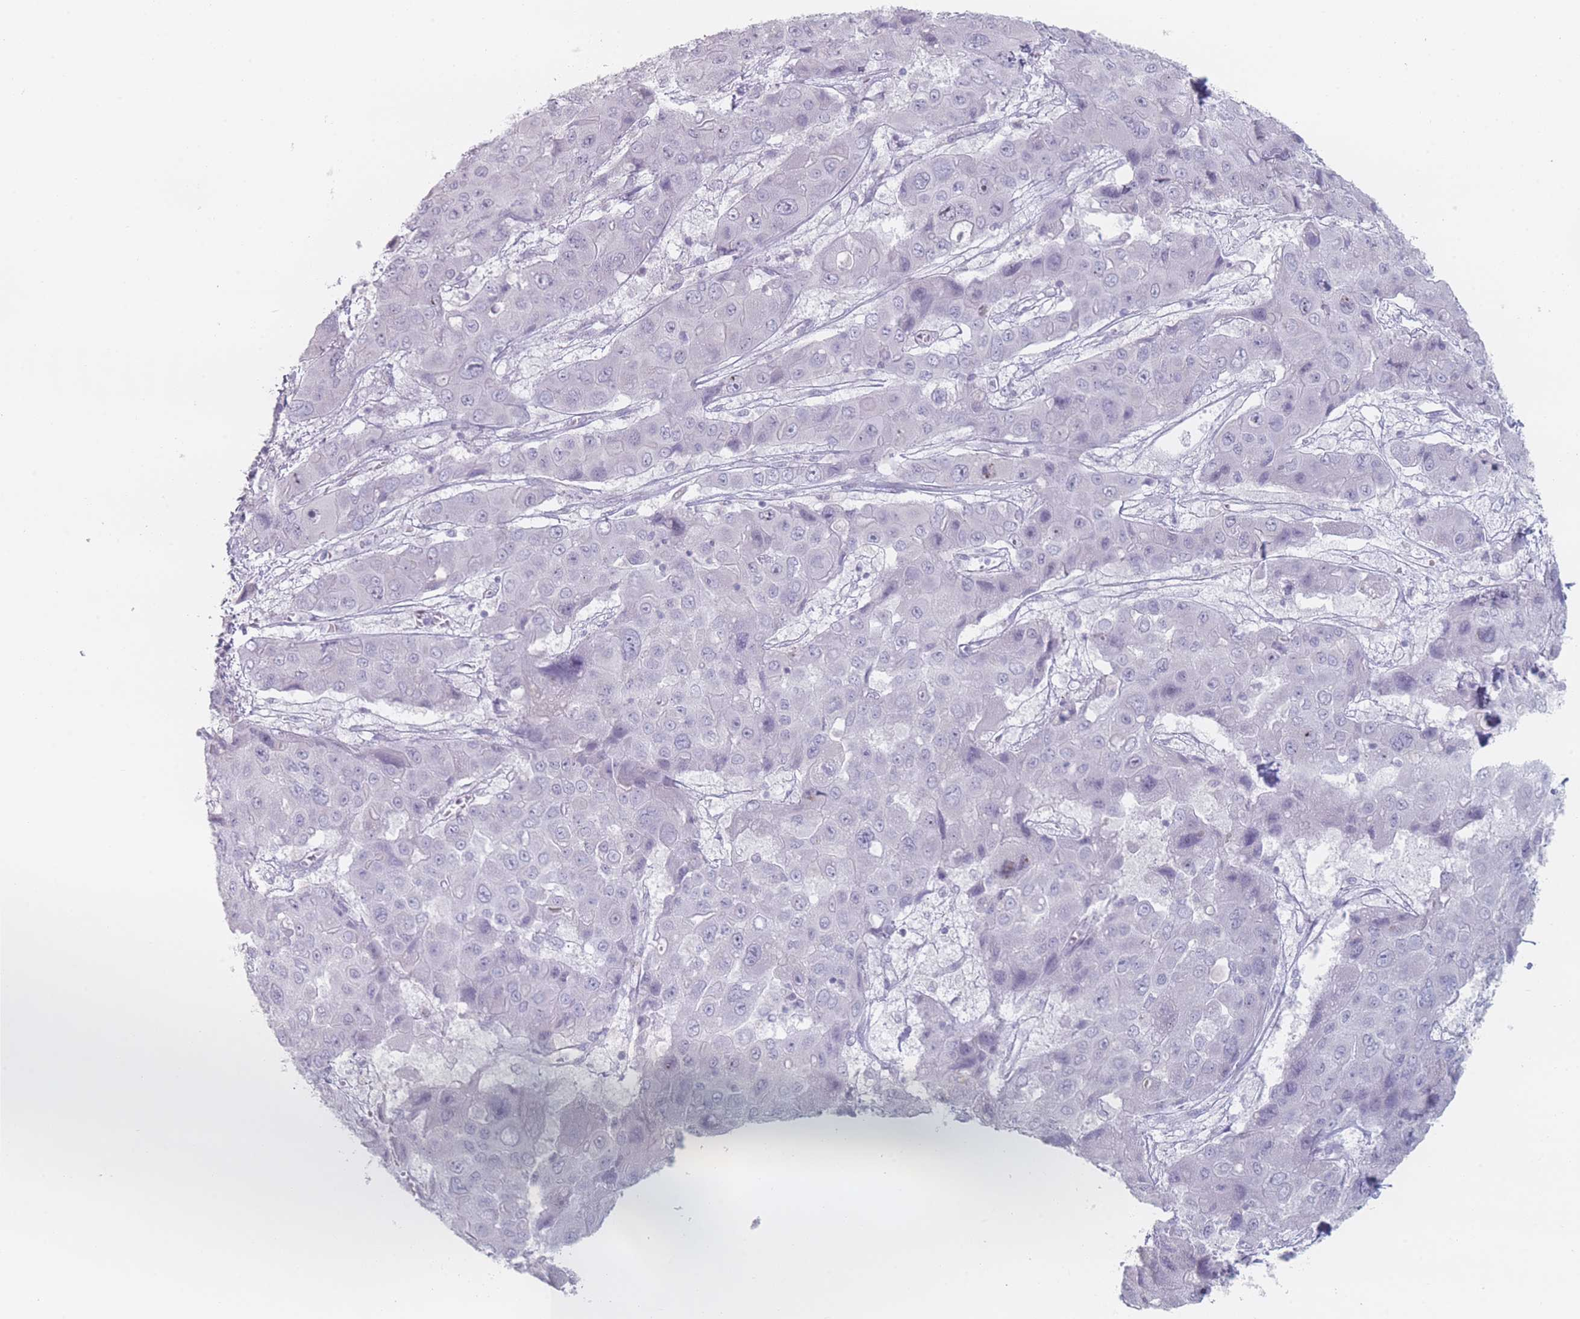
{"staining": {"intensity": "negative", "quantity": "none", "location": "none"}, "tissue": "liver cancer", "cell_type": "Tumor cells", "image_type": "cancer", "snomed": [{"axis": "morphology", "description": "Cholangiocarcinoma"}, {"axis": "topography", "description": "Liver"}], "caption": "The image exhibits no significant positivity in tumor cells of cholangiocarcinoma (liver). Brightfield microscopy of immunohistochemistry (IHC) stained with DAB (3,3'-diaminobenzidine) (brown) and hematoxylin (blue), captured at high magnification.", "gene": "RNF4", "patient": {"sex": "male", "age": 67}}